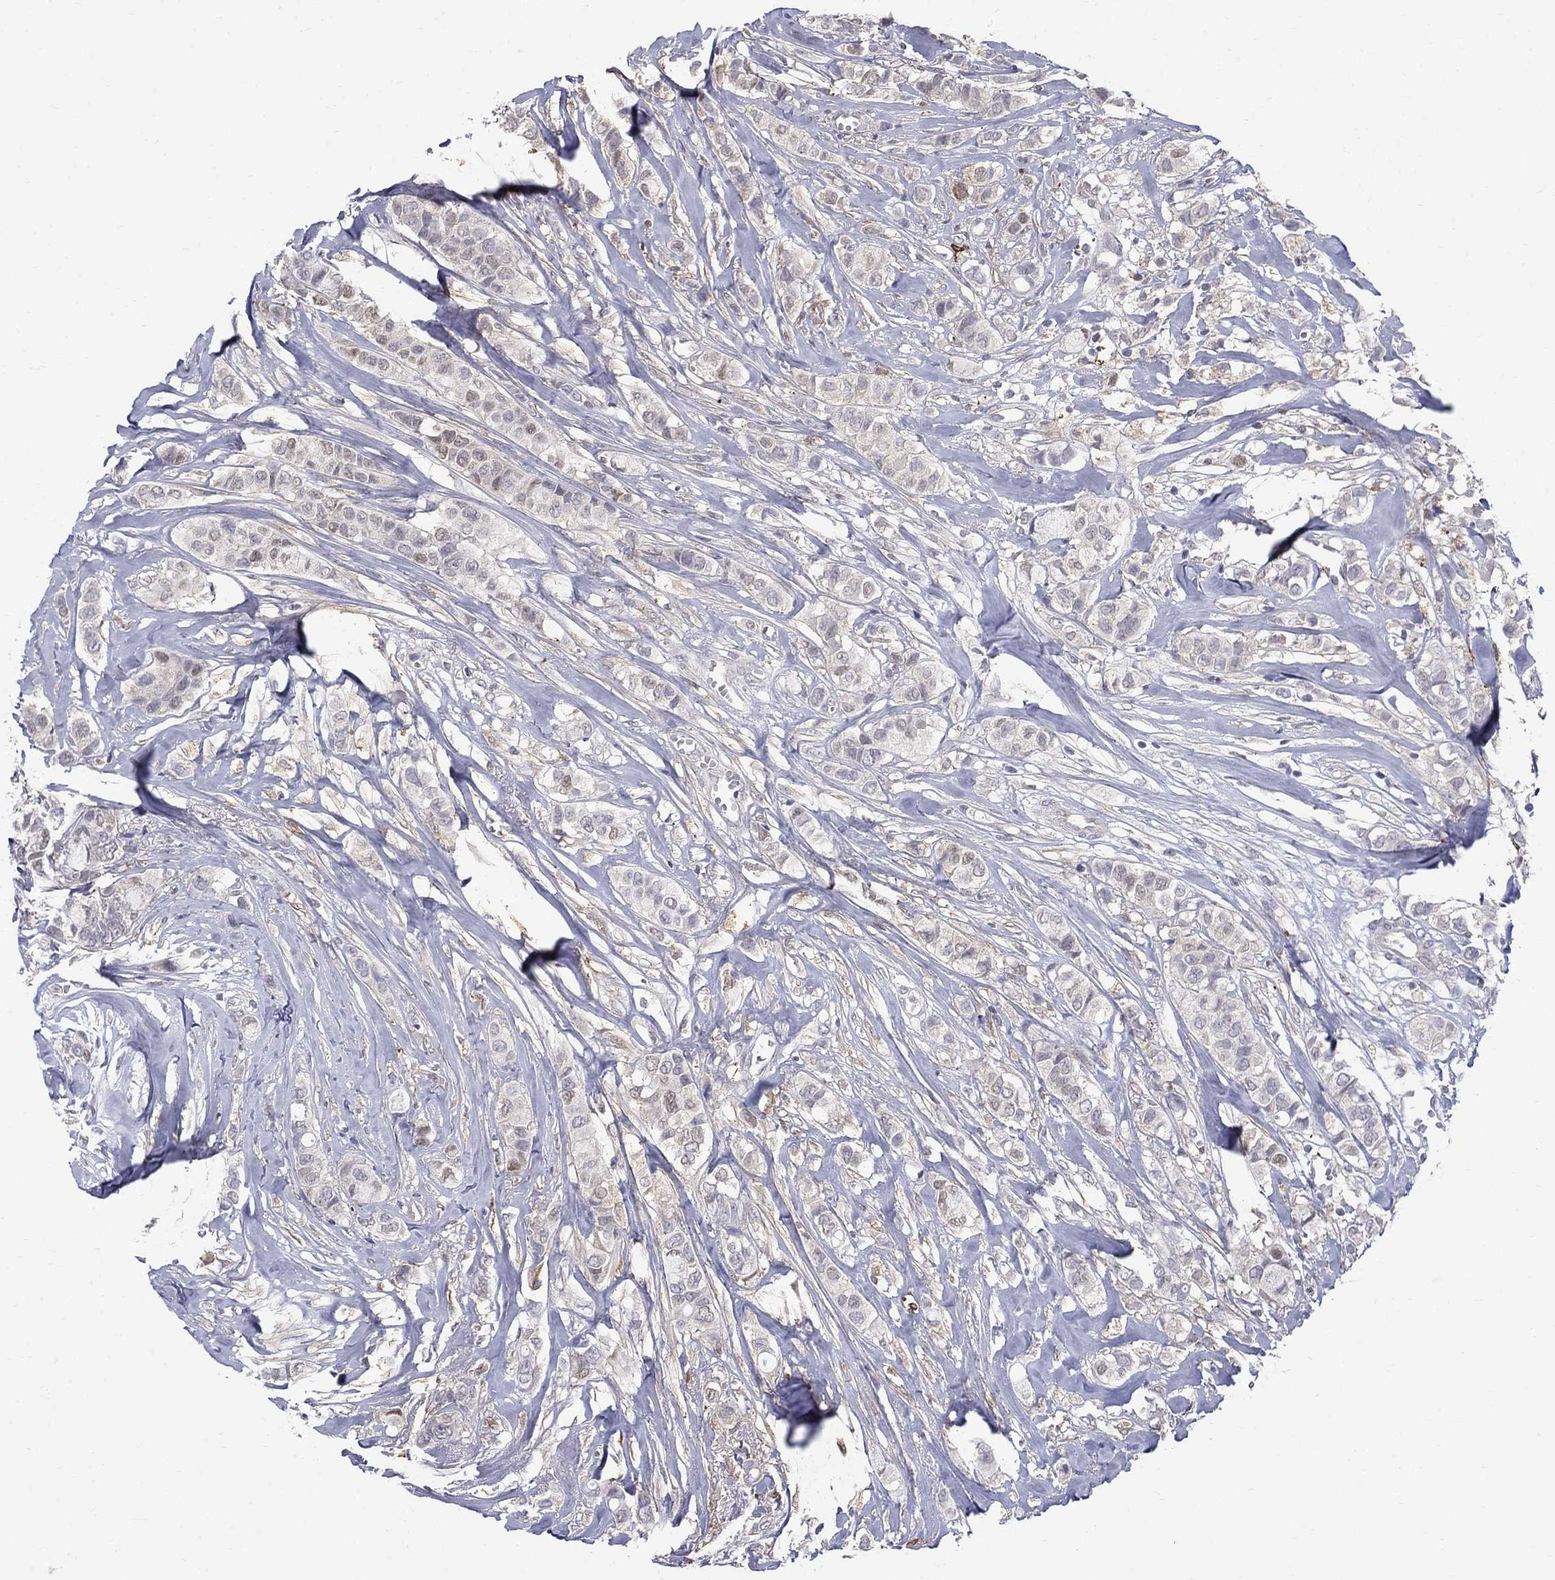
{"staining": {"intensity": "strong", "quantity": "<25%", "location": "cytoplasmic/membranous,nuclear"}, "tissue": "breast cancer", "cell_type": "Tumor cells", "image_type": "cancer", "snomed": [{"axis": "morphology", "description": "Duct carcinoma"}, {"axis": "topography", "description": "Breast"}], "caption": "Protein staining of breast cancer (invasive ductal carcinoma) tissue demonstrates strong cytoplasmic/membranous and nuclear expression in approximately <25% of tumor cells.", "gene": "PCBP3", "patient": {"sex": "female", "age": 85}}